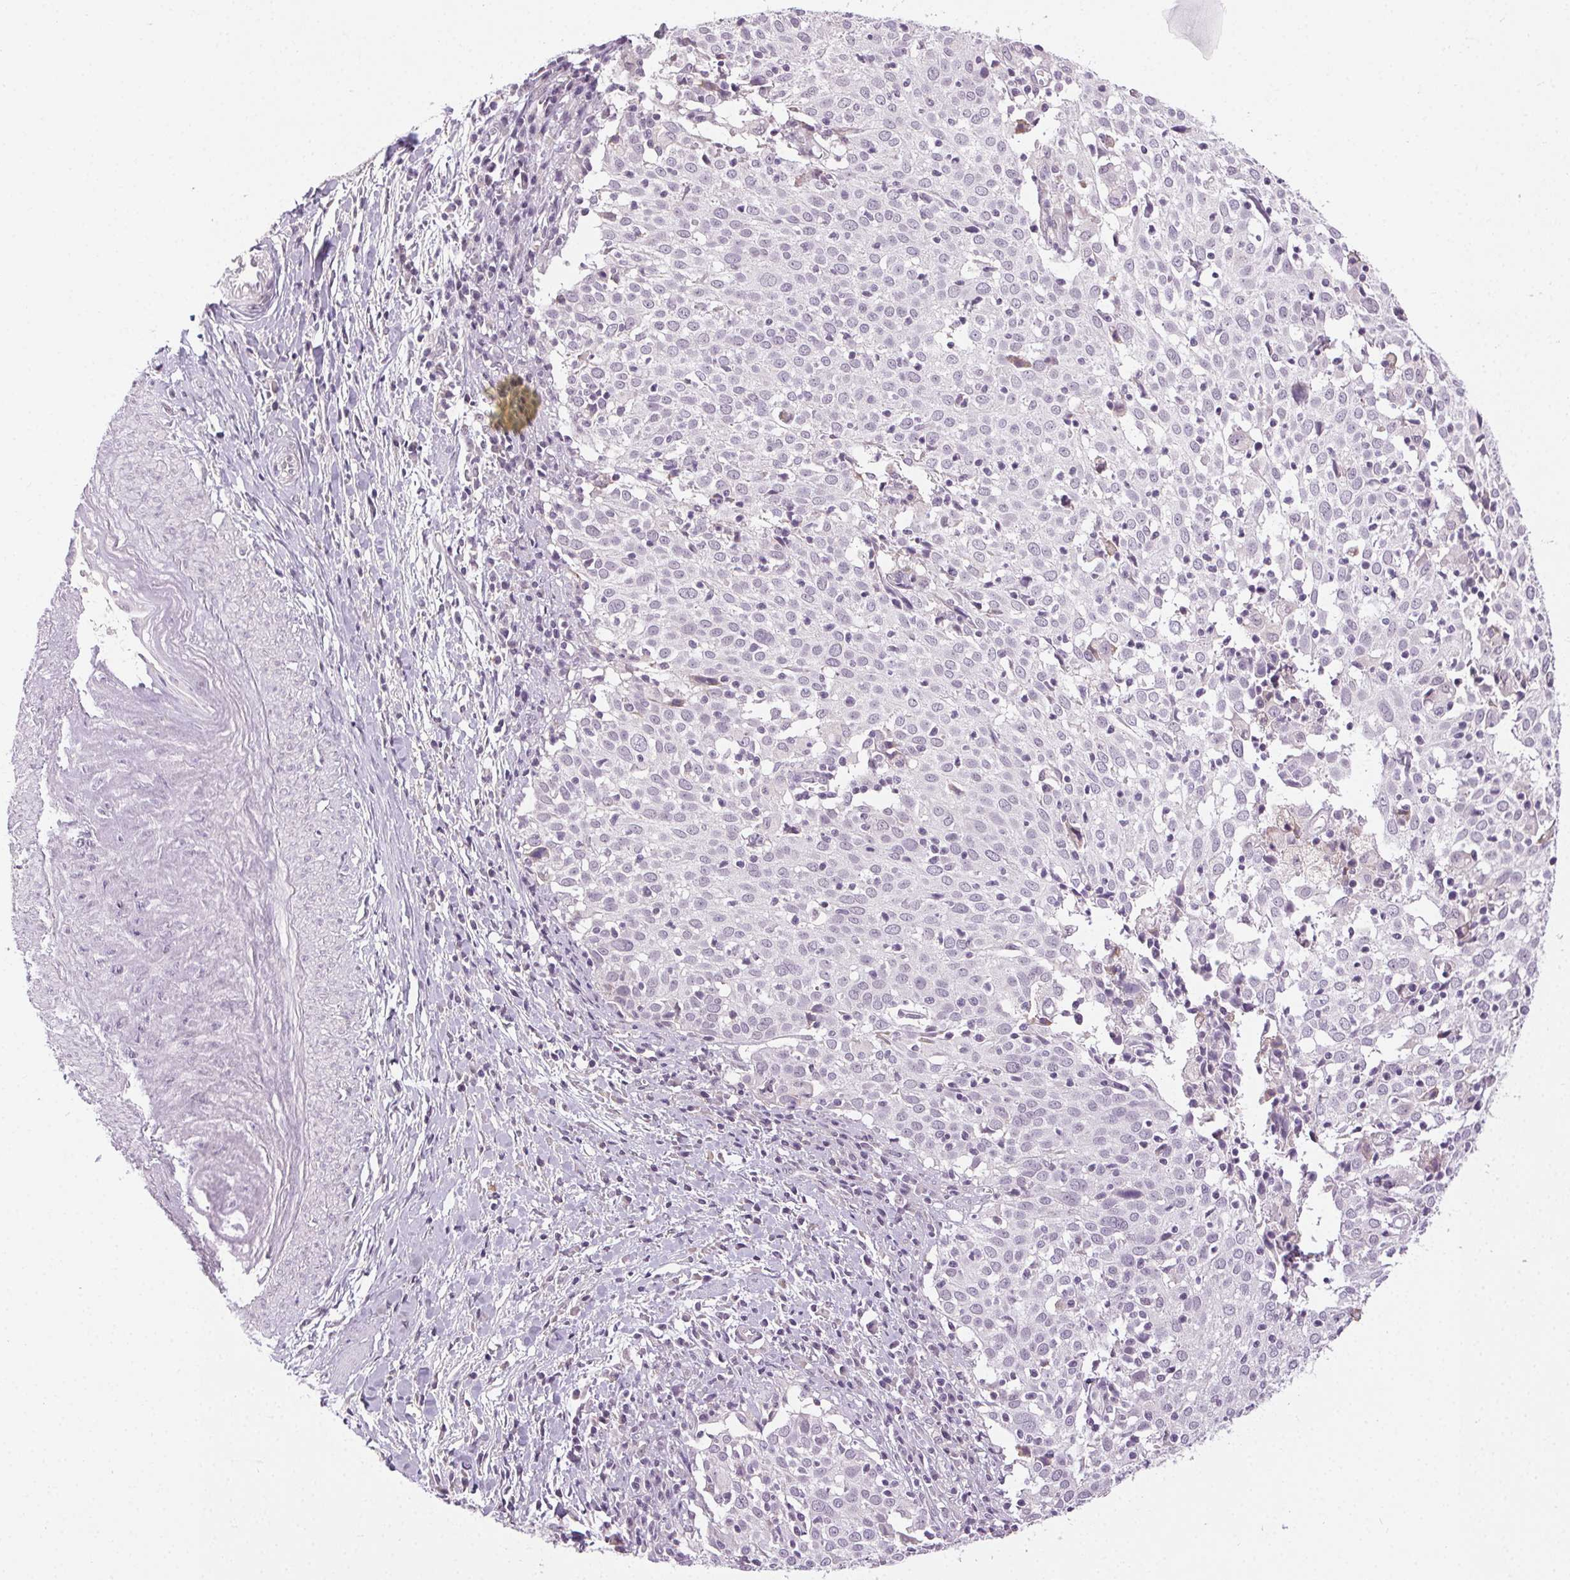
{"staining": {"intensity": "negative", "quantity": "none", "location": "none"}, "tissue": "cervical cancer", "cell_type": "Tumor cells", "image_type": "cancer", "snomed": [{"axis": "morphology", "description": "Squamous cell carcinoma, NOS"}, {"axis": "topography", "description": "Cervix"}], "caption": "Protein analysis of cervical squamous cell carcinoma demonstrates no significant staining in tumor cells.", "gene": "FAM168A", "patient": {"sex": "female", "age": 39}}